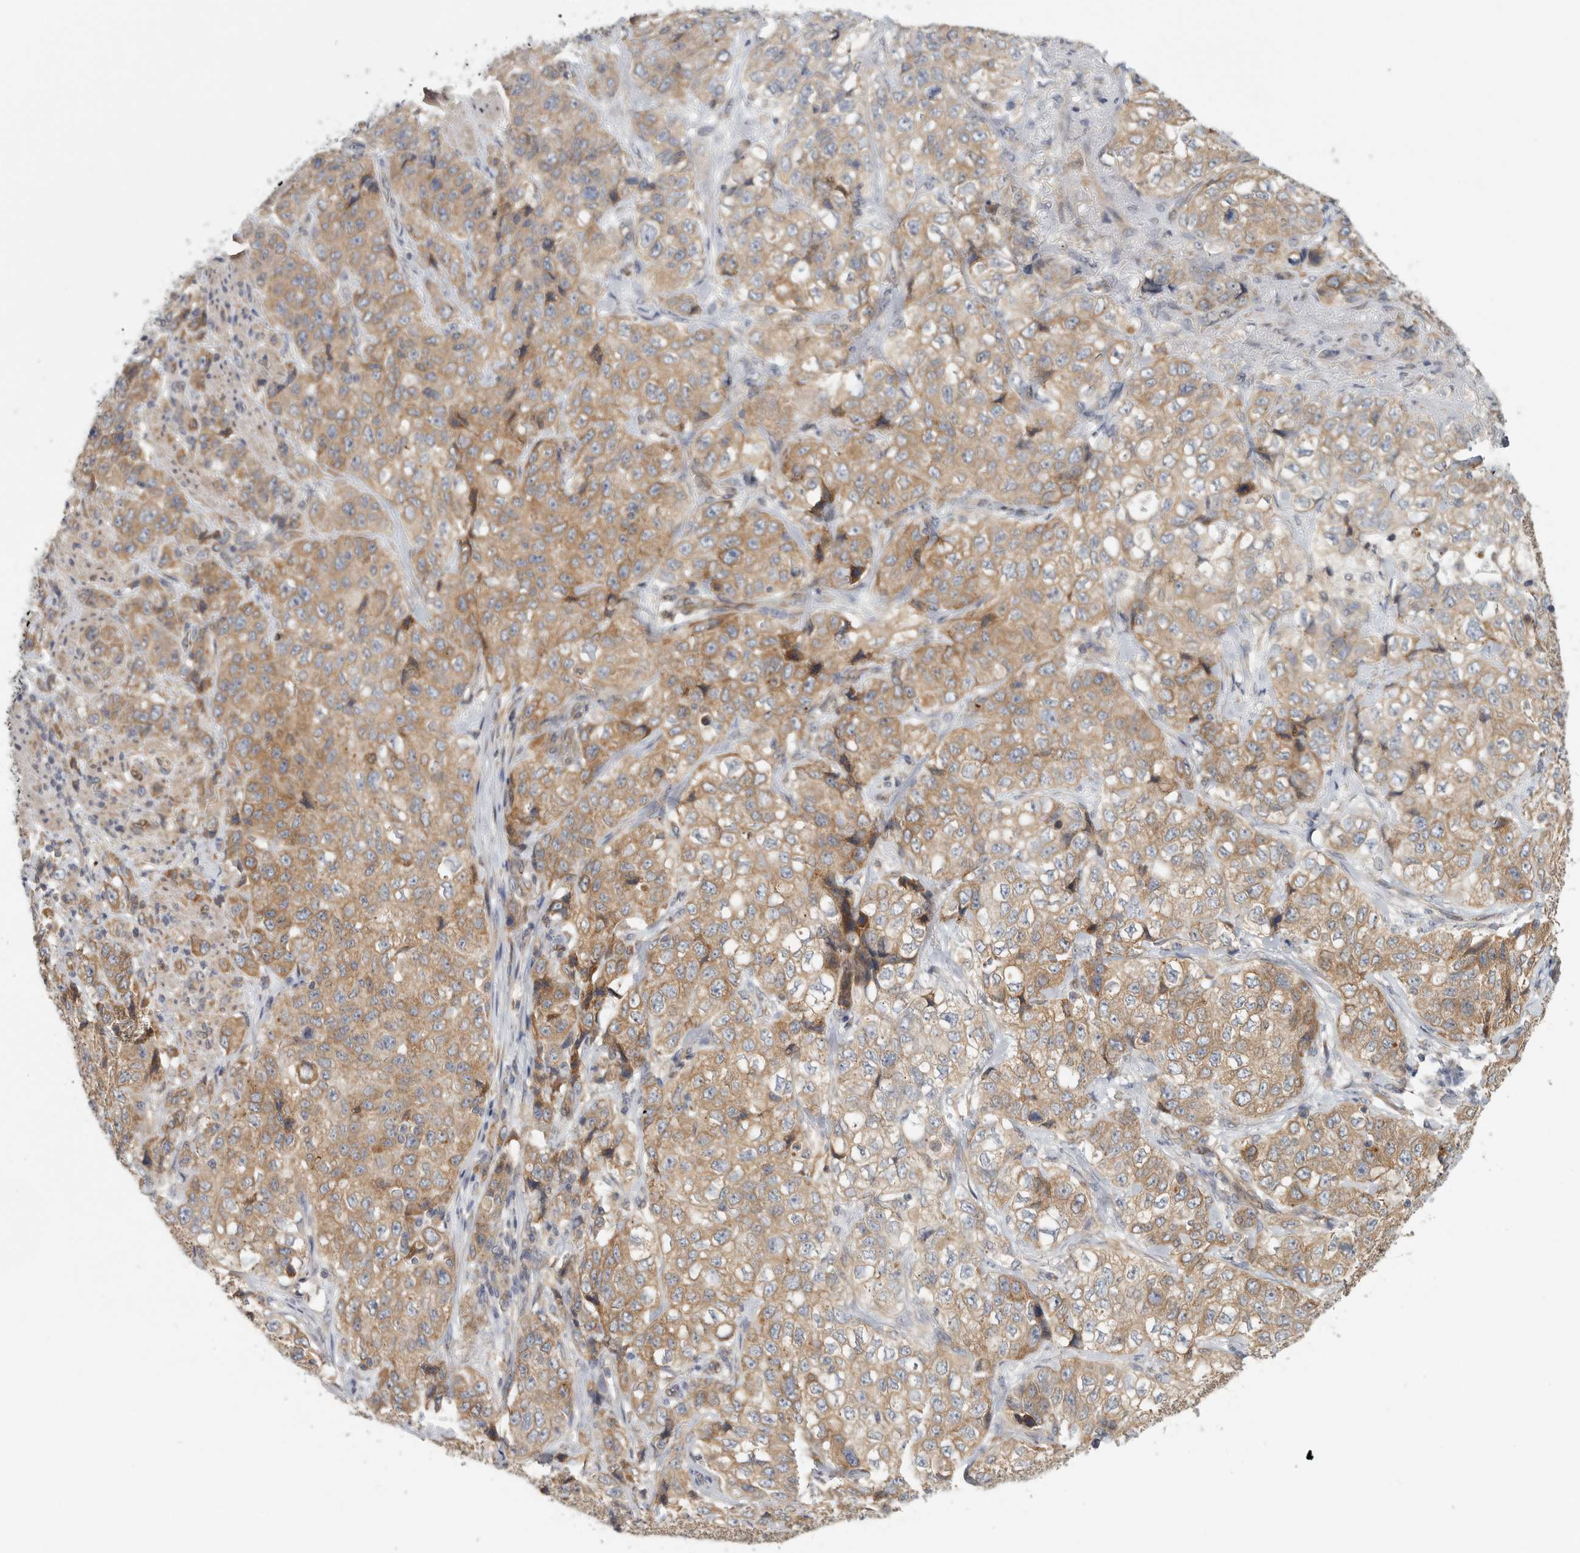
{"staining": {"intensity": "moderate", "quantity": ">75%", "location": "cytoplasmic/membranous"}, "tissue": "stomach cancer", "cell_type": "Tumor cells", "image_type": "cancer", "snomed": [{"axis": "morphology", "description": "Adenocarcinoma, NOS"}, {"axis": "topography", "description": "Stomach"}], "caption": "The photomicrograph reveals a brown stain indicating the presence of a protein in the cytoplasmic/membranous of tumor cells in stomach adenocarcinoma.", "gene": "BCAP29", "patient": {"sex": "male", "age": 48}}